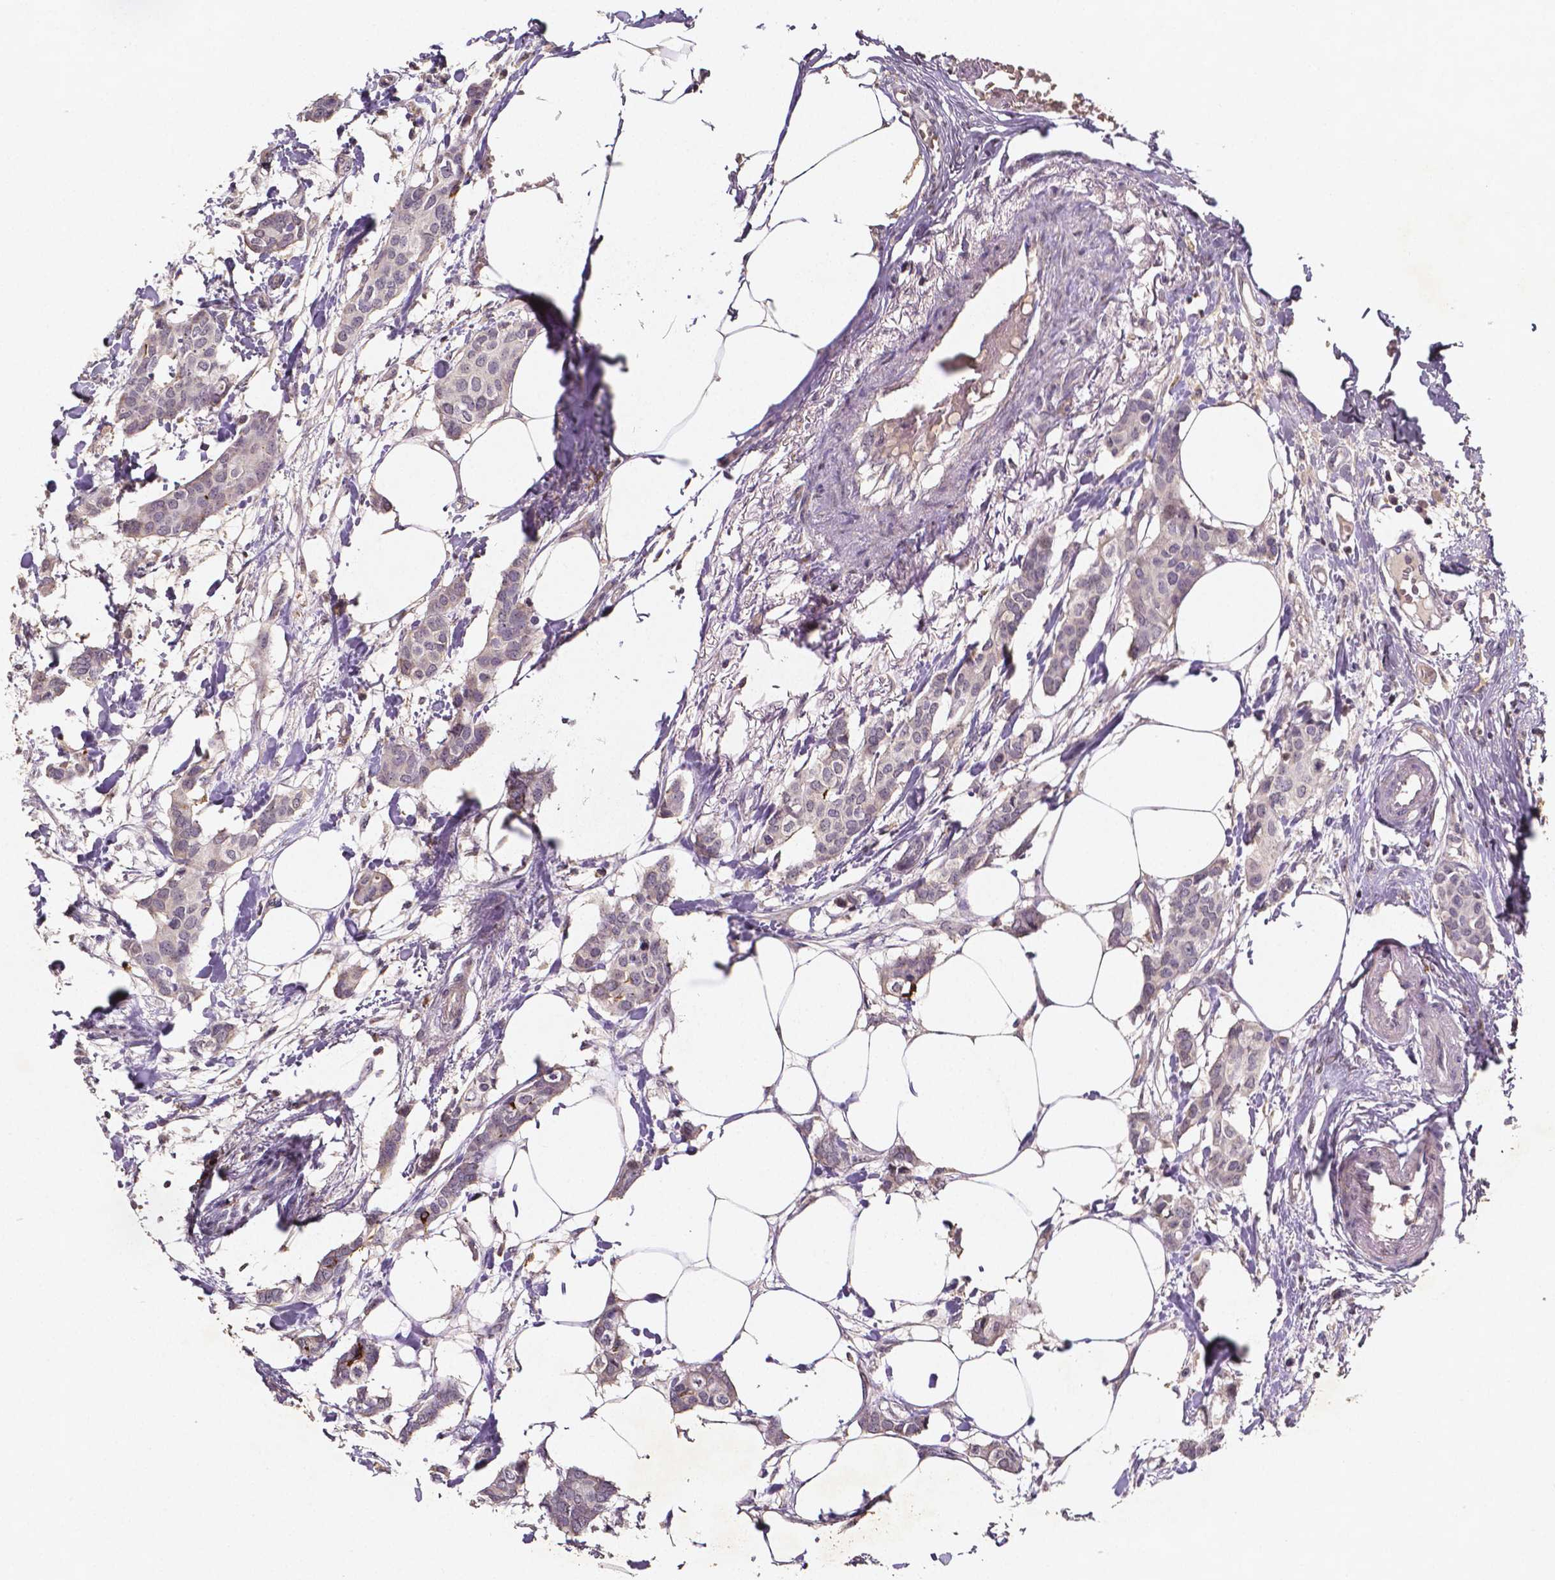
{"staining": {"intensity": "weak", "quantity": "<25%", "location": "cytoplasmic/membranous"}, "tissue": "breast cancer", "cell_type": "Tumor cells", "image_type": "cancer", "snomed": [{"axis": "morphology", "description": "Duct carcinoma"}, {"axis": "topography", "description": "Breast"}], "caption": "An immunohistochemistry (IHC) micrograph of breast cancer (infiltrating ductal carcinoma) is shown. There is no staining in tumor cells of breast cancer (infiltrating ductal carcinoma).", "gene": "NRGN", "patient": {"sex": "female", "age": 62}}